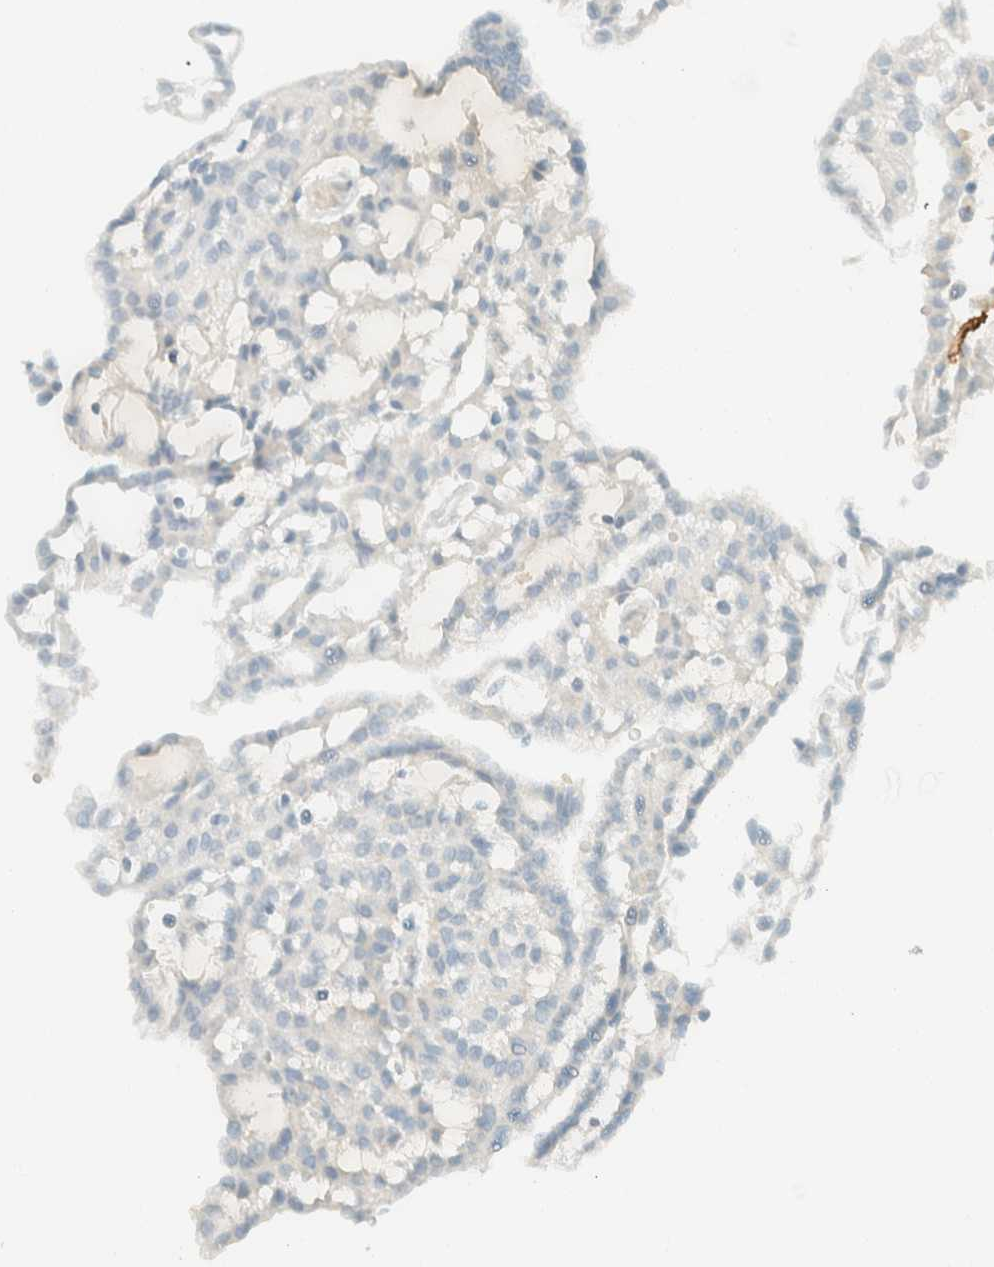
{"staining": {"intensity": "negative", "quantity": "none", "location": "none"}, "tissue": "renal cancer", "cell_type": "Tumor cells", "image_type": "cancer", "snomed": [{"axis": "morphology", "description": "Adenocarcinoma, NOS"}, {"axis": "topography", "description": "Kidney"}], "caption": "Immunohistochemistry (IHC) micrograph of renal cancer stained for a protein (brown), which shows no positivity in tumor cells.", "gene": "GPA33", "patient": {"sex": "male", "age": 63}}